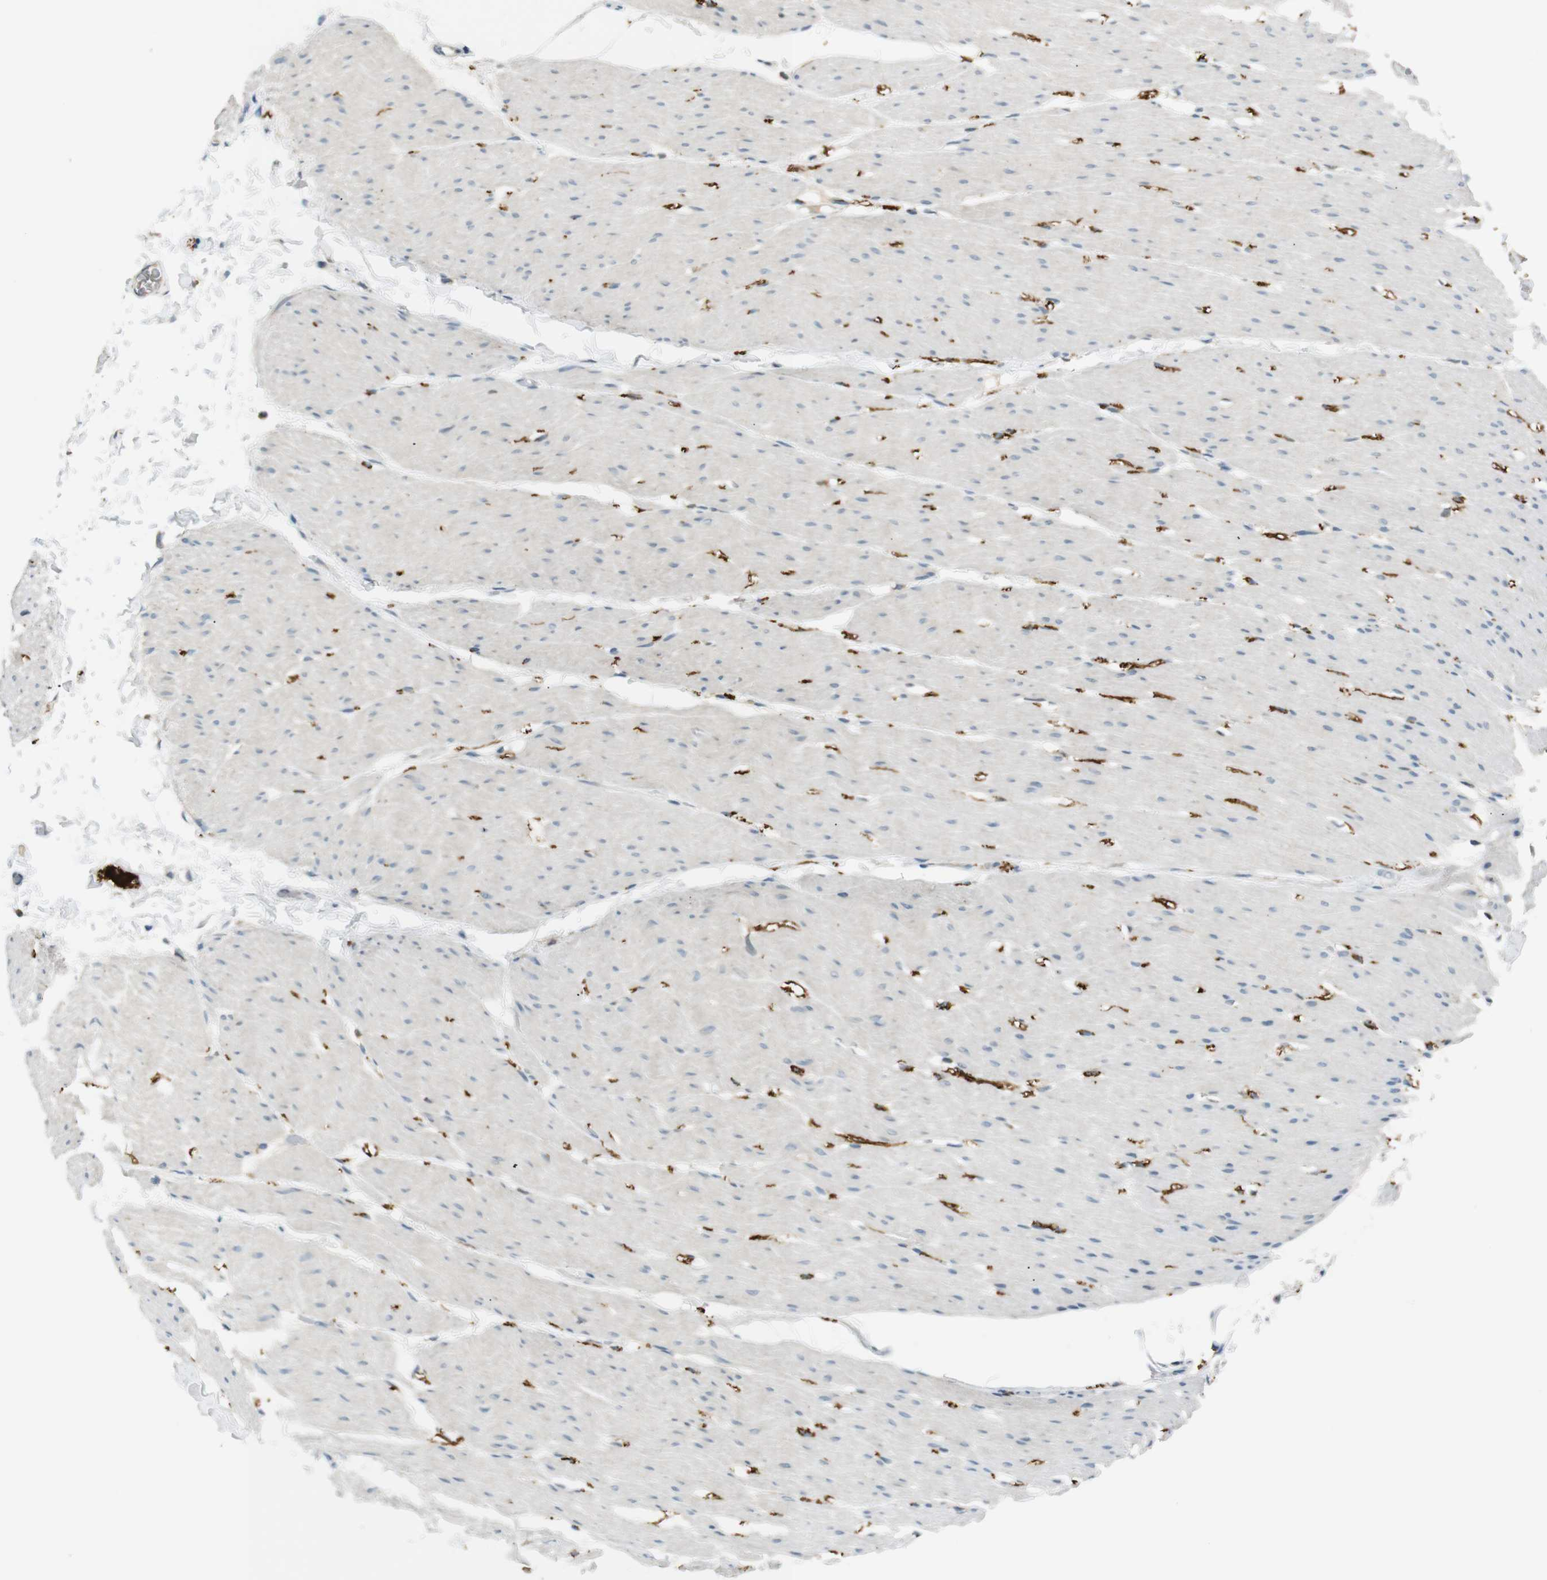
{"staining": {"intensity": "negative", "quantity": "none", "location": "none"}, "tissue": "smooth muscle", "cell_type": "Smooth muscle cells", "image_type": "normal", "snomed": [{"axis": "morphology", "description": "Normal tissue, NOS"}, {"axis": "topography", "description": "Smooth muscle"}, {"axis": "topography", "description": "Colon"}], "caption": "Photomicrograph shows no significant protein expression in smooth muscle cells of unremarkable smooth muscle. (Stains: DAB (3,3'-diaminobenzidine) immunohistochemistry with hematoxylin counter stain, Microscopy: brightfield microscopy at high magnification).", "gene": "MAGI2", "patient": {"sex": "male", "age": 67}}